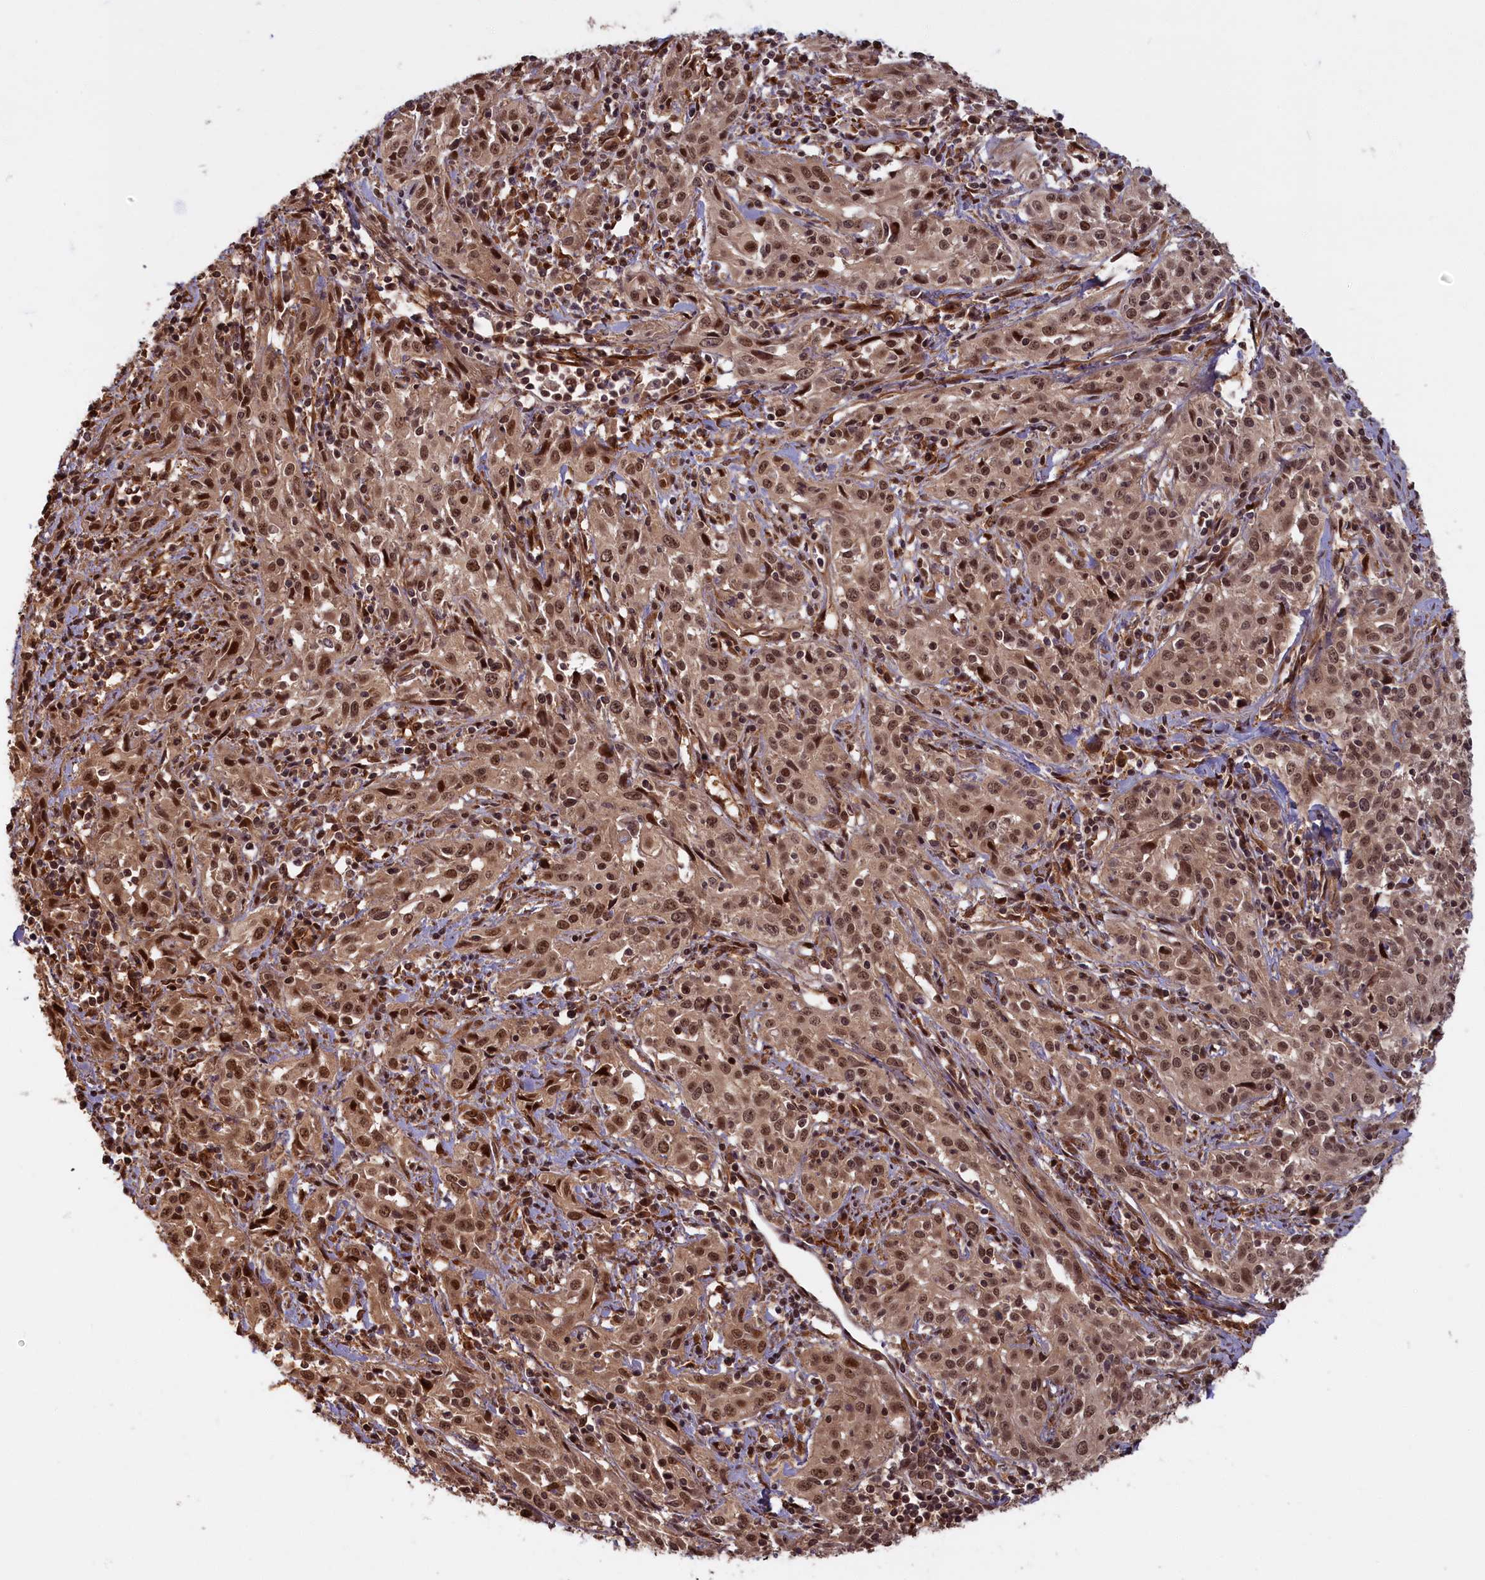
{"staining": {"intensity": "moderate", "quantity": ">75%", "location": "cytoplasmic/membranous,nuclear"}, "tissue": "cervical cancer", "cell_type": "Tumor cells", "image_type": "cancer", "snomed": [{"axis": "morphology", "description": "Squamous cell carcinoma, NOS"}, {"axis": "topography", "description": "Cervix"}], "caption": "There is medium levels of moderate cytoplasmic/membranous and nuclear positivity in tumor cells of squamous cell carcinoma (cervical), as demonstrated by immunohistochemical staining (brown color).", "gene": "HIF3A", "patient": {"sex": "female", "age": 57}}